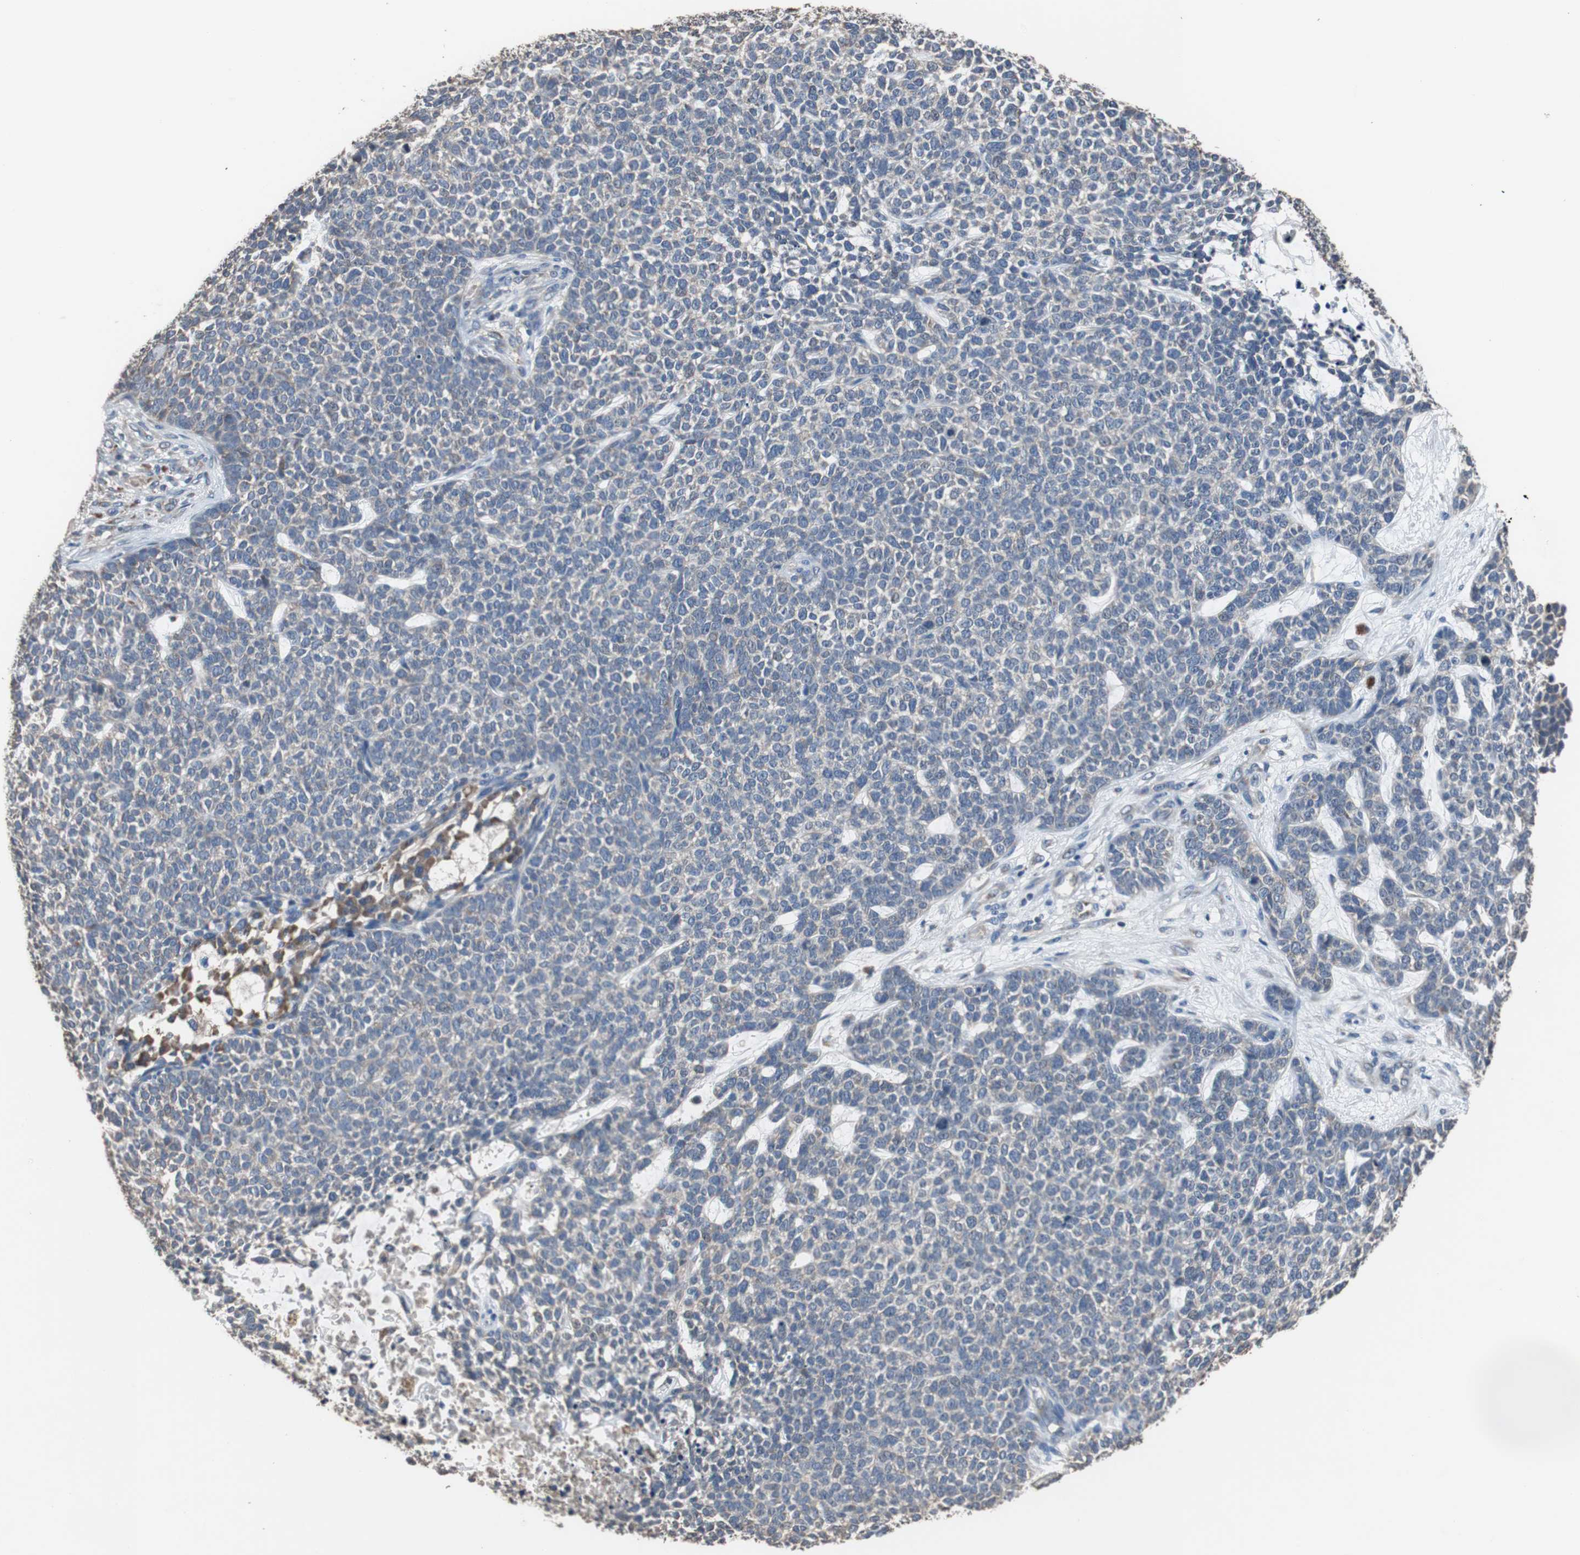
{"staining": {"intensity": "negative", "quantity": "none", "location": "none"}, "tissue": "skin cancer", "cell_type": "Tumor cells", "image_type": "cancer", "snomed": [{"axis": "morphology", "description": "Basal cell carcinoma"}, {"axis": "topography", "description": "Skin"}], "caption": "Immunohistochemical staining of human skin cancer reveals no significant staining in tumor cells.", "gene": "SCIMP", "patient": {"sex": "female", "age": 84}}